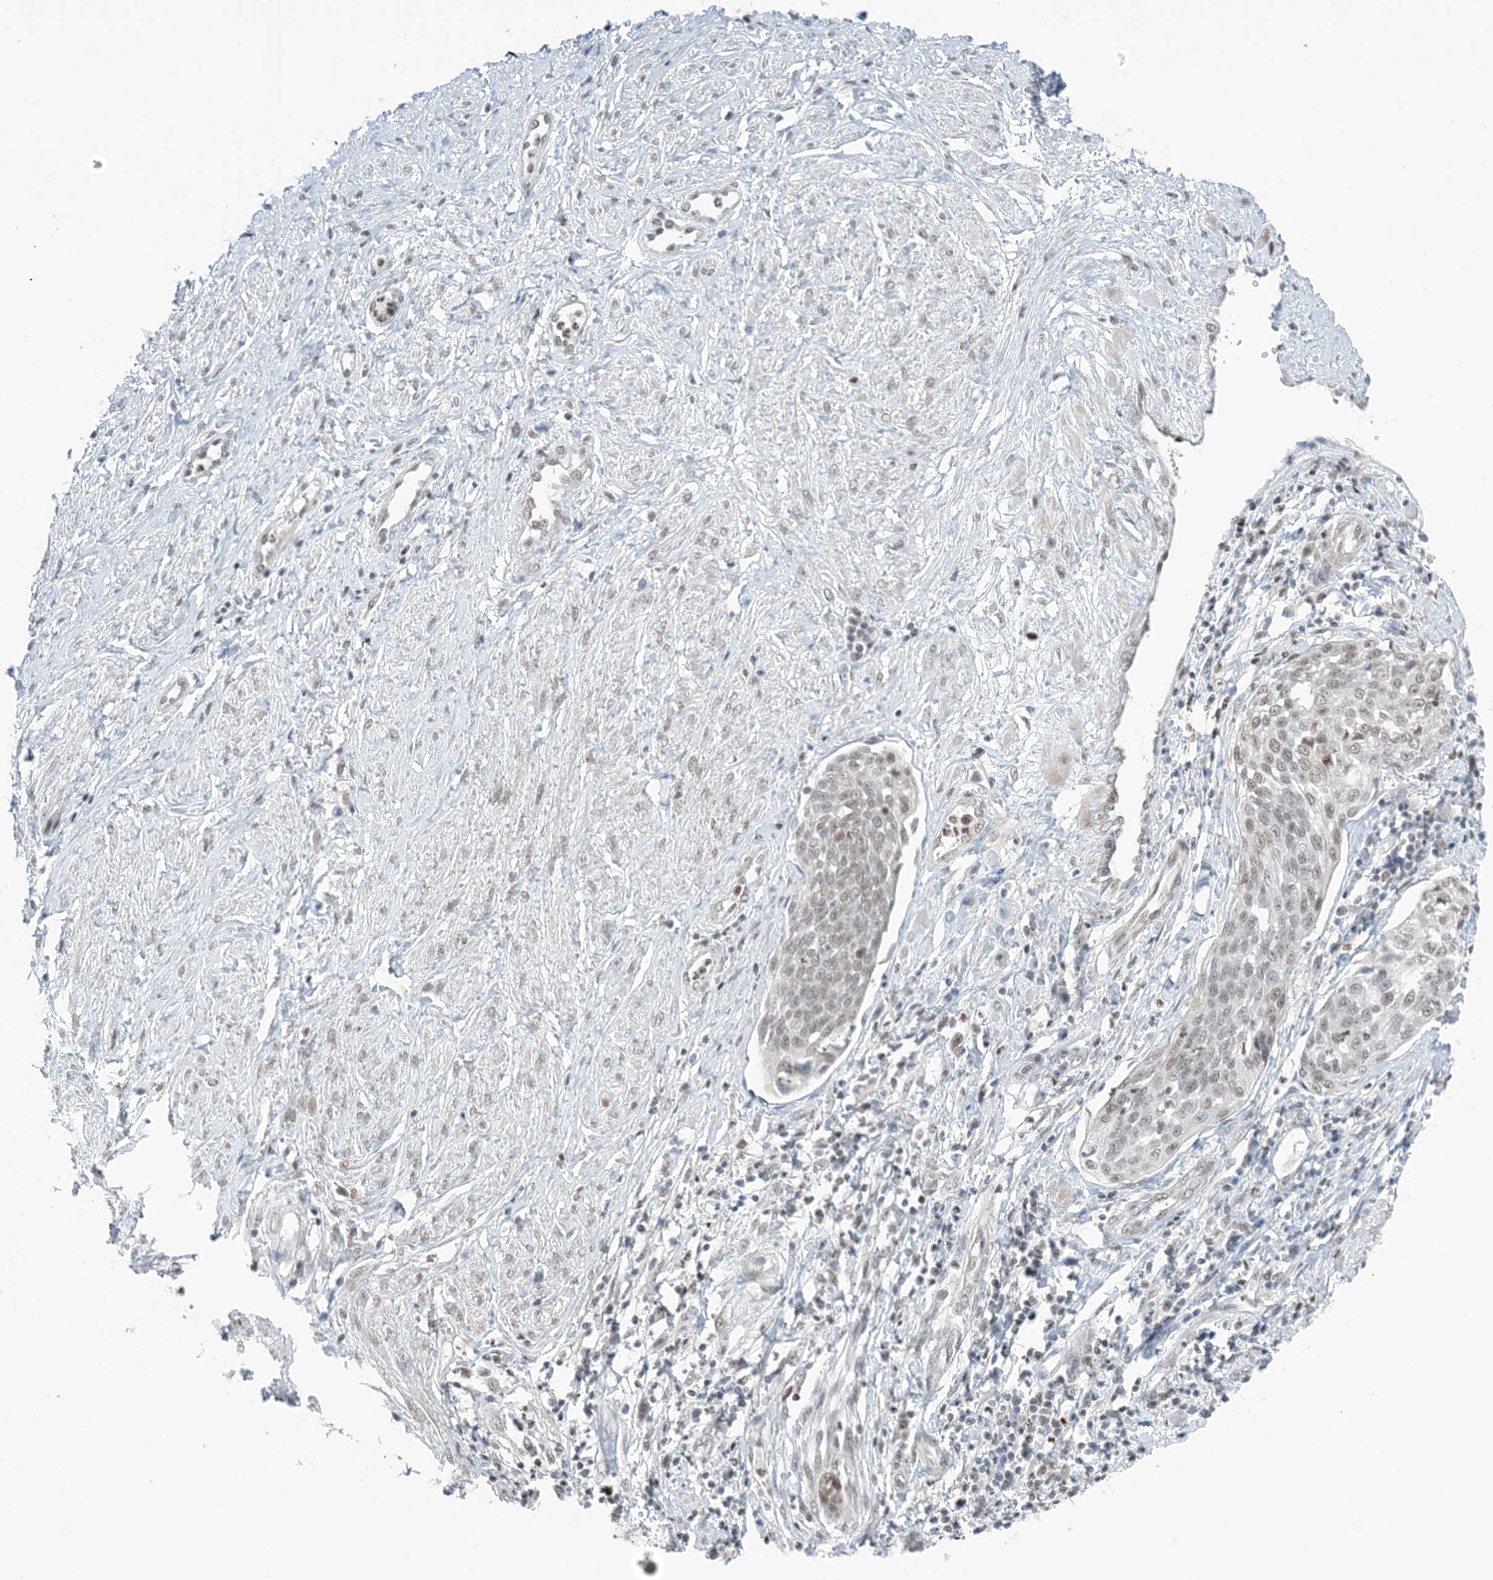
{"staining": {"intensity": "weak", "quantity": "<25%", "location": "nuclear"}, "tissue": "cervical cancer", "cell_type": "Tumor cells", "image_type": "cancer", "snomed": [{"axis": "morphology", "description": "Squamous cell carcinoma, NOS"}, {"axis": "topography", "description": "Cervix"}], "caption": "The IHC micrograph has no significant positivity in tumor cells of cervical squamous cell carcinoma tissue. (Stains: DAB immunohistochemistry with hematoxylin counter stain, Microscopy: brightfield microscopy at high magnification).", "gene": "TFPT", "patient": {"sex": "female", "age": 34}}